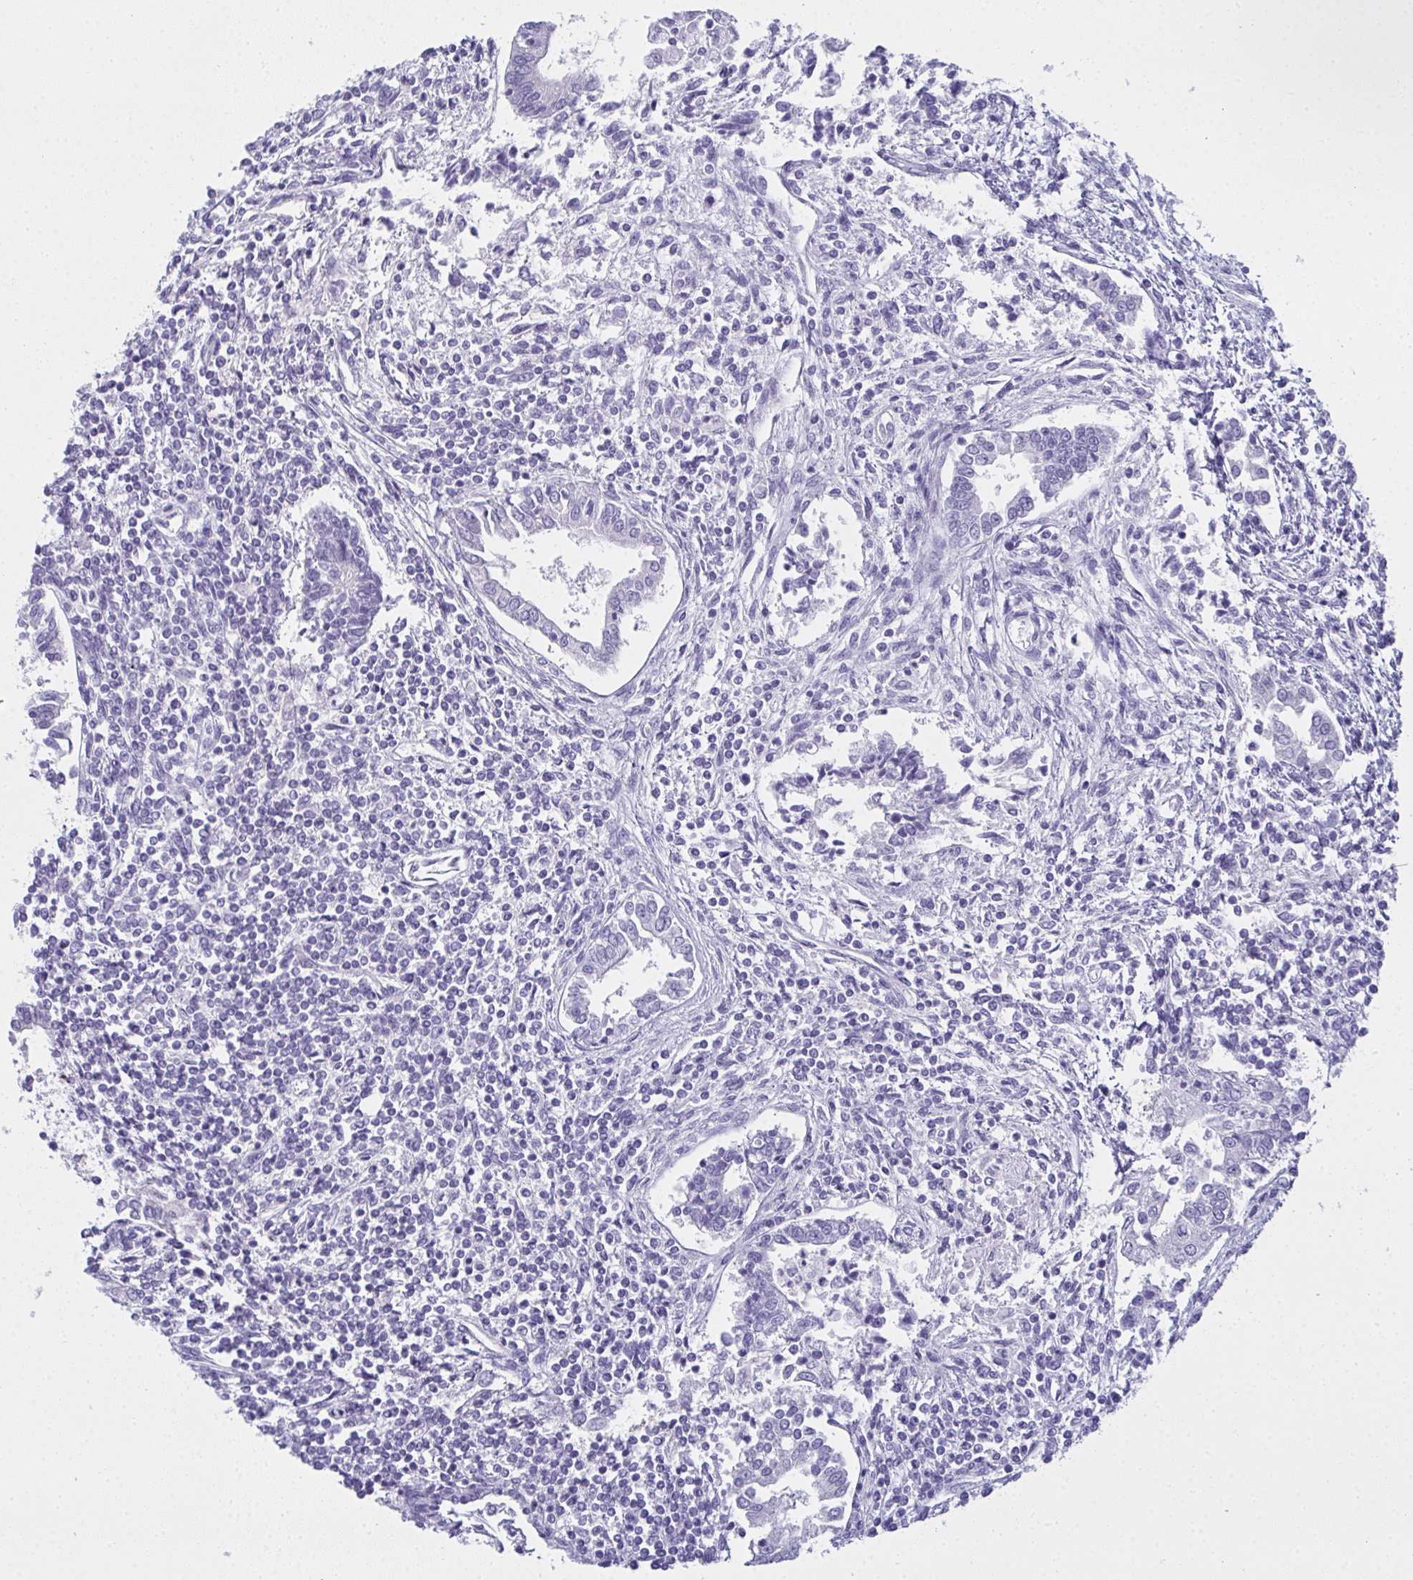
{"staining": {"intensity": "negative", "quantity": "none", "location": "none"}, "tissue": "testis cancer", "cell_type": "Tumor cells", "image_type": "cancer", "snomed": [{"axis": "morphology", "description": "Carcinoma, Embryonal, NOS"}, {"axis": "topography", "description": "Testis"}], "caption": "A high-resolution photomicrograph shows immunohistochemistry staining of testis embryonal carcinoma, which exhibits no significant positivity in tumor cells.", "gene": "SLC36A2", "patient": {"sex": "male", "age": 37}}